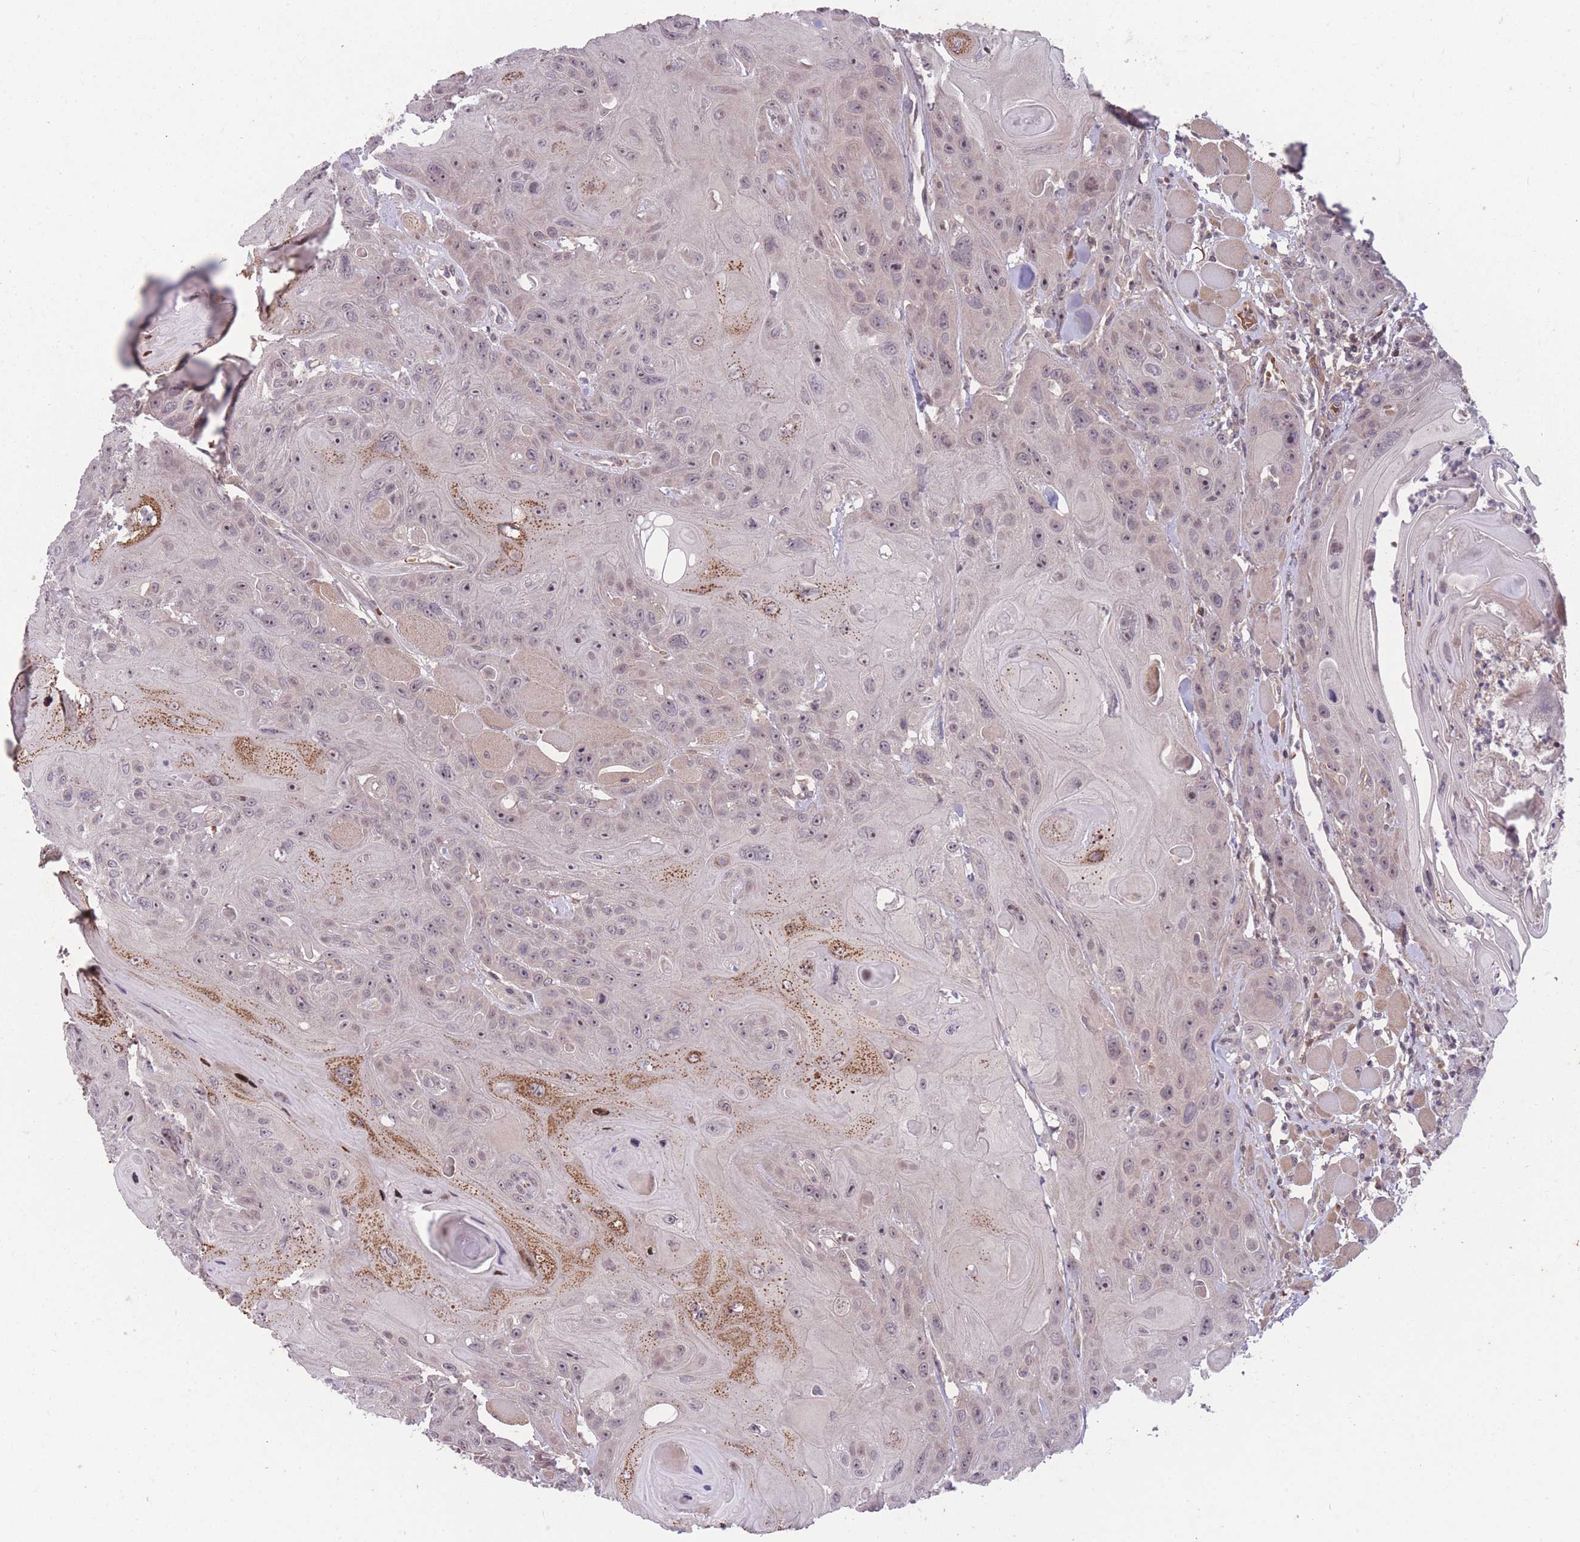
{"staining": {"intensity": "weak", "quantity": "<25%", "location": "nuclear"}, "tissue": "head and neck cancer", "cell_type": "Tumor cells", "image_type": "cancer", "snomed": [{"axis": "morphology", "description": "Squamous cell carcinoma, NOS"}, {"axis": "topography", "description": "Head-Neck"}], "caption": "This is a photomicrograph of immunohistochemistry (IHC) staining of head and neck squamous cell carcinoma, which shows no positivity in tumor cells.", "gene": "GGT5", "patient": {"sex": "female", "age": 59}}